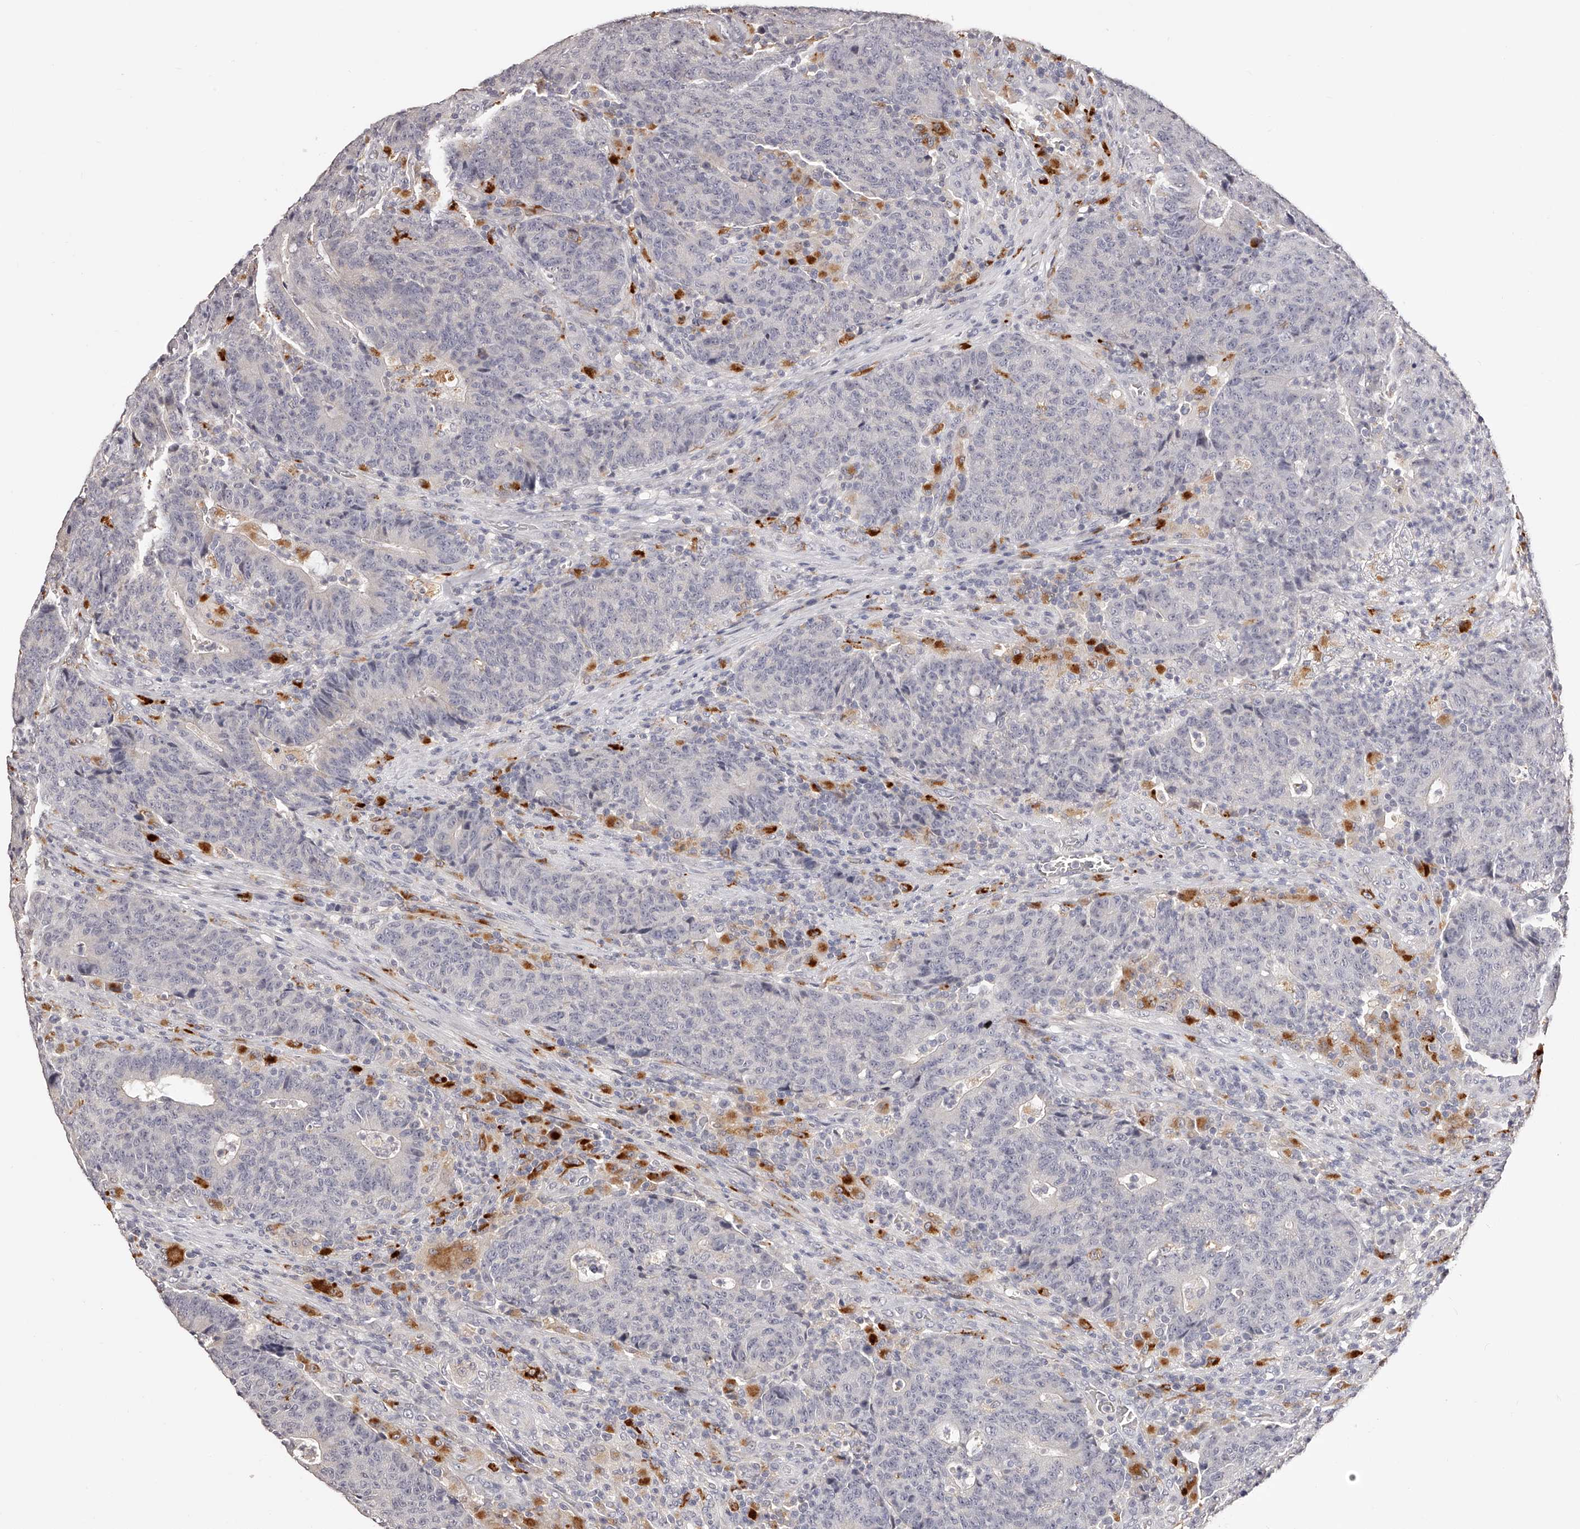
{"staining": {"intensity": "negative", "quantity": "none", "location": "none"}, "tissue": "colorectal cancer", "cell_type": "Tumor cells", "image_type": "cancer", "snomed": [{"axis": "morphology", "description": "Adenocarcinoma, NOS"}, {"axis": "topography", "description": "Colon"}], "caption": "A micrograph of human colorectal adenocarcinoma is negative for staining in tumor cells.", "gene": "SLC35D3", "patient": {"sex": "female", "age": 75}}